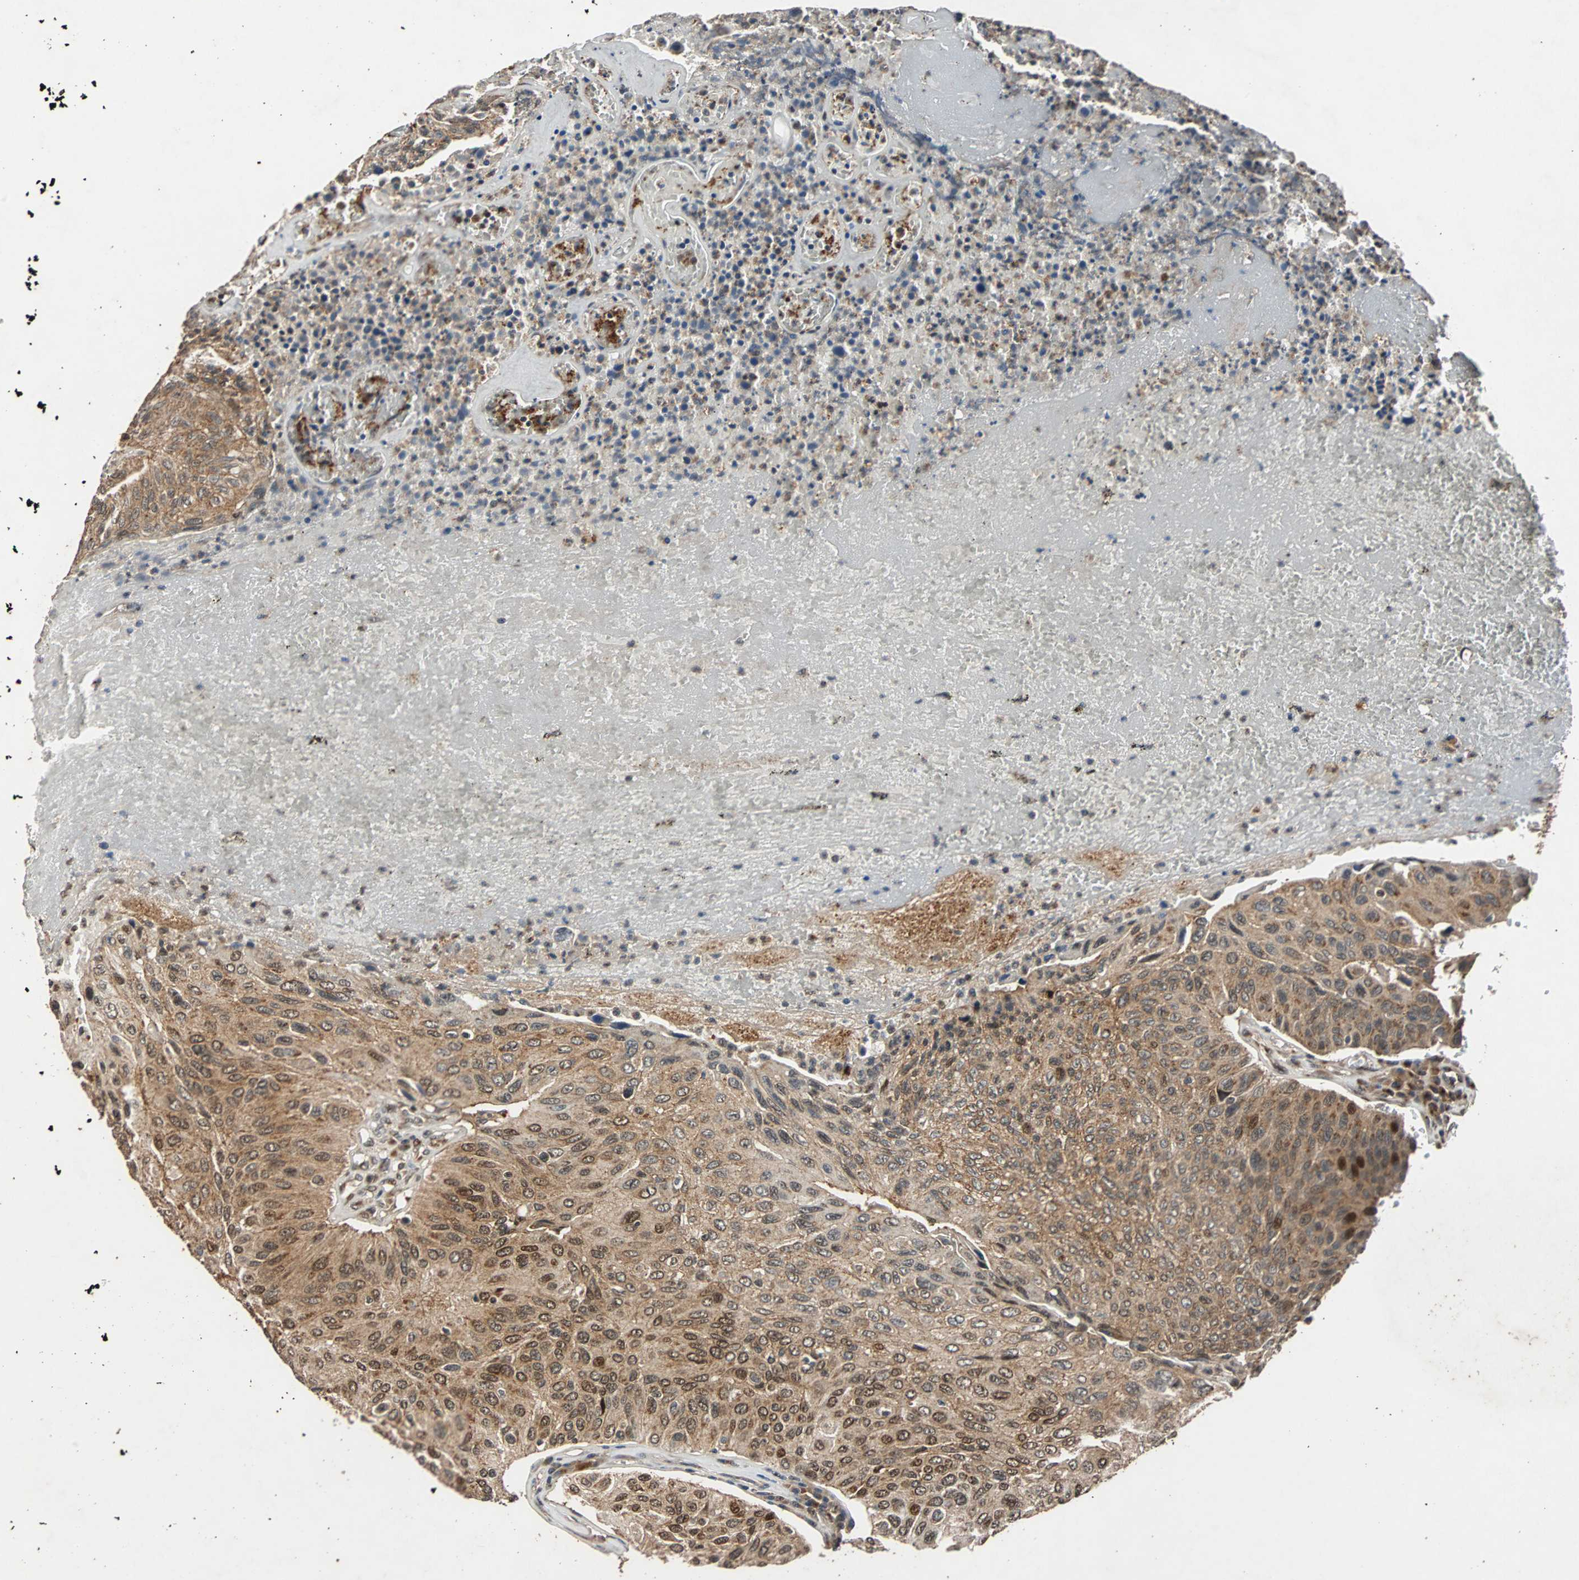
{"staining": {"intensity": "strong", "quantity": ">75%", "location": "cytoplasmic/membranous,nuclear"}, "tissue": "urothelial cancer", "cell_type": "Tumor cells", "image_type": "cancer", "snomed": [{"axis": "morphology", "description": "Urothelial carcinoma, High grade"}, {"axis": "topography", "description": "Urinary bladder"}], "caption": "Protein analysis of urothelial cancer tissue demonstrates strong cytoplasmic/membranous and nuclear expression in about >75% of tumor cells. The staining was performed using DAB (3,3'-diaminobenzidine), with brown indicating positive protein expression. Nuclei are stained blue with hematoxylin.", "gene": "USP31", "patient": {"sex": "male", "age": 66}}